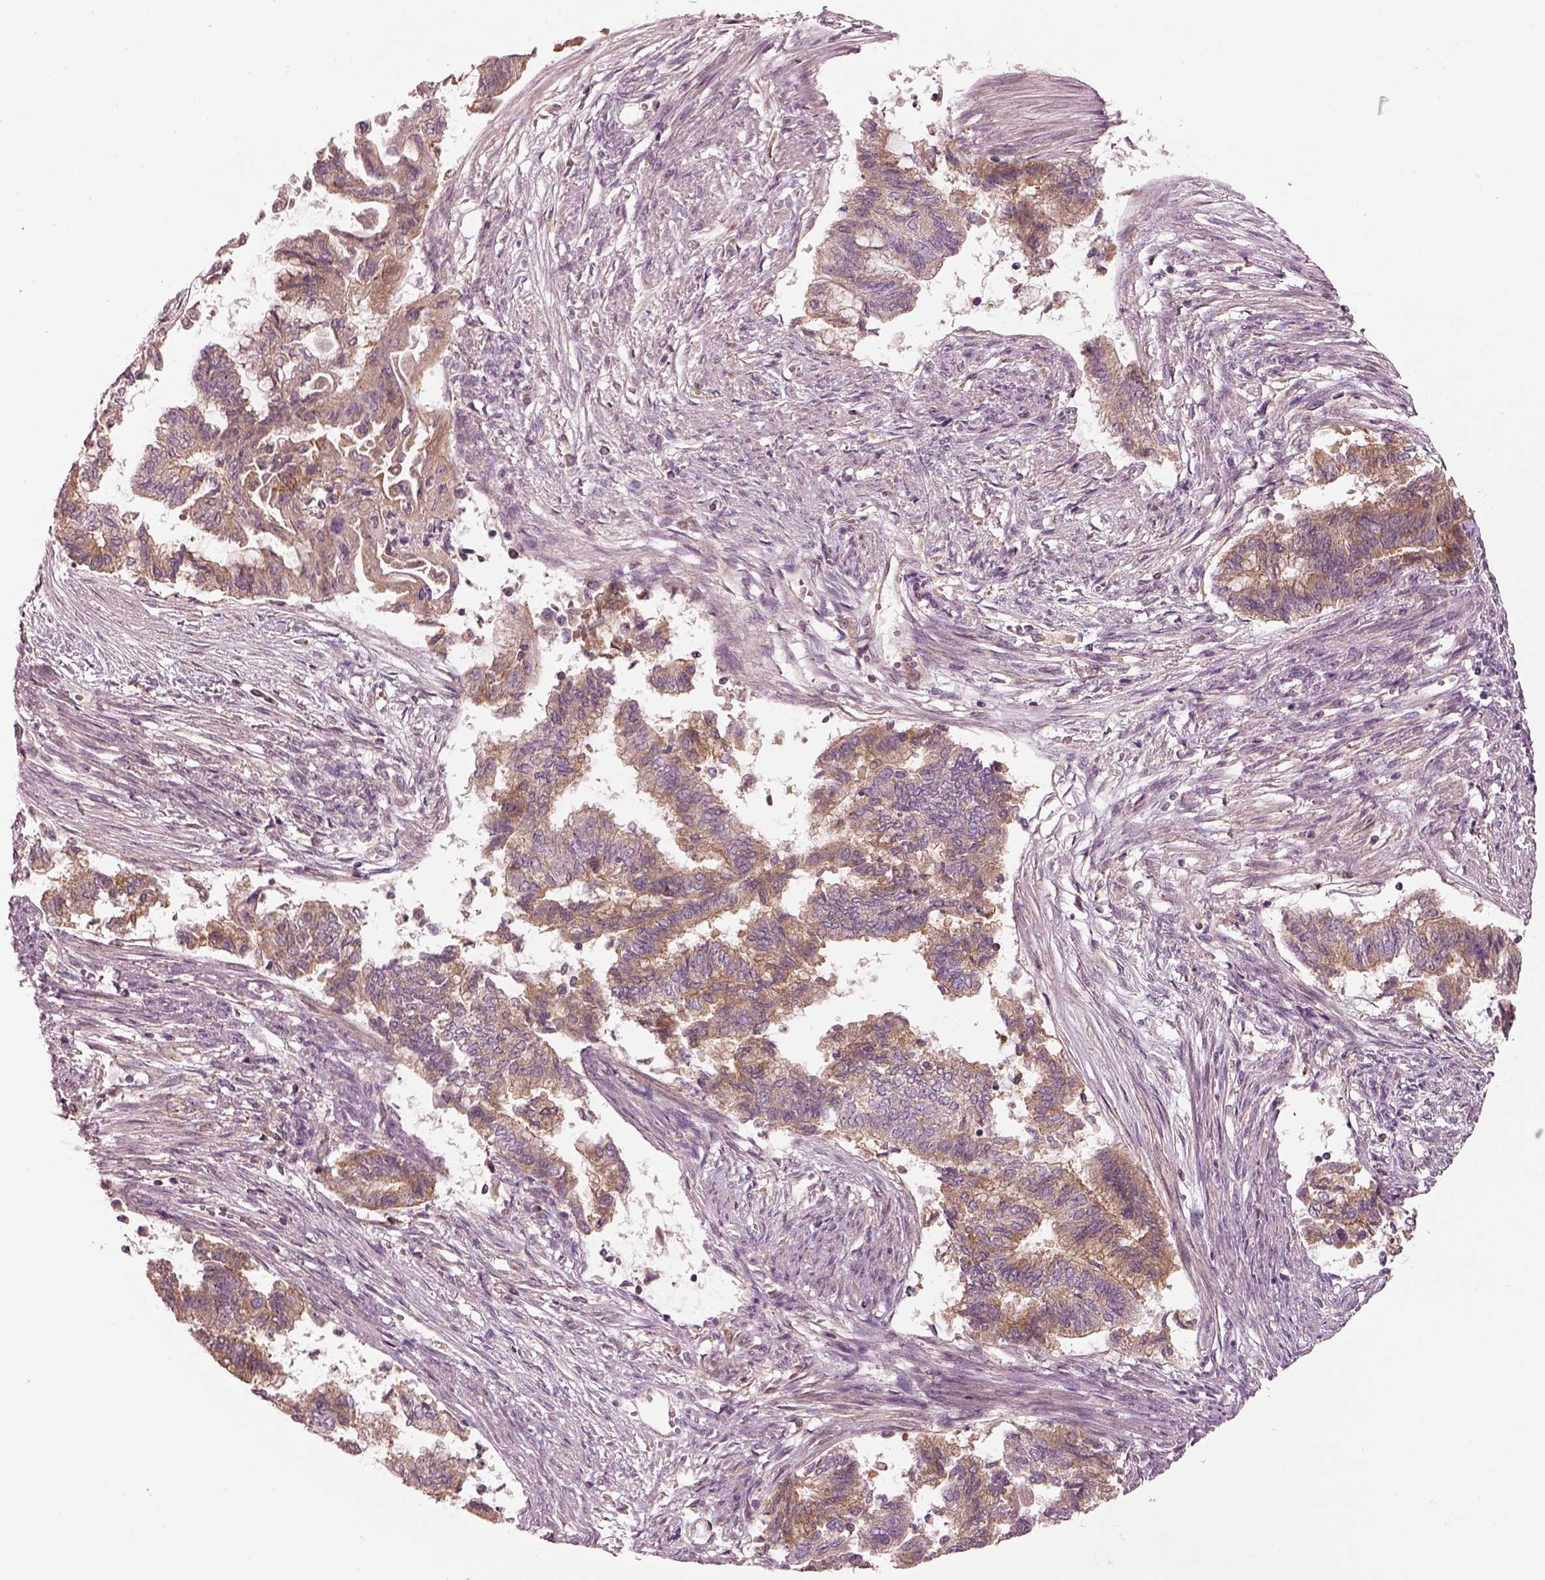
{"staining": {"intensity": "moderate", "quantity": "25%-75%", "location": "cytoplasmic/membranous"}, "tissue": "endometrial cancer", "cell_type": "Tumor cells", "image_type": "cancer", "snomed": [{"axis": "morphology", "description": "Adenocarcinoma, NOS"}, {"axis": "topography", "description": "Endometrium"}], "caption": "Endometrial cancer stained with immunohistochemistry exhibits moderate cytoplasmic/membranous positivity in about 25%-75% of tumor cells.", "gene": "CAD", "patient": {"sex": "female", "age": 65}}